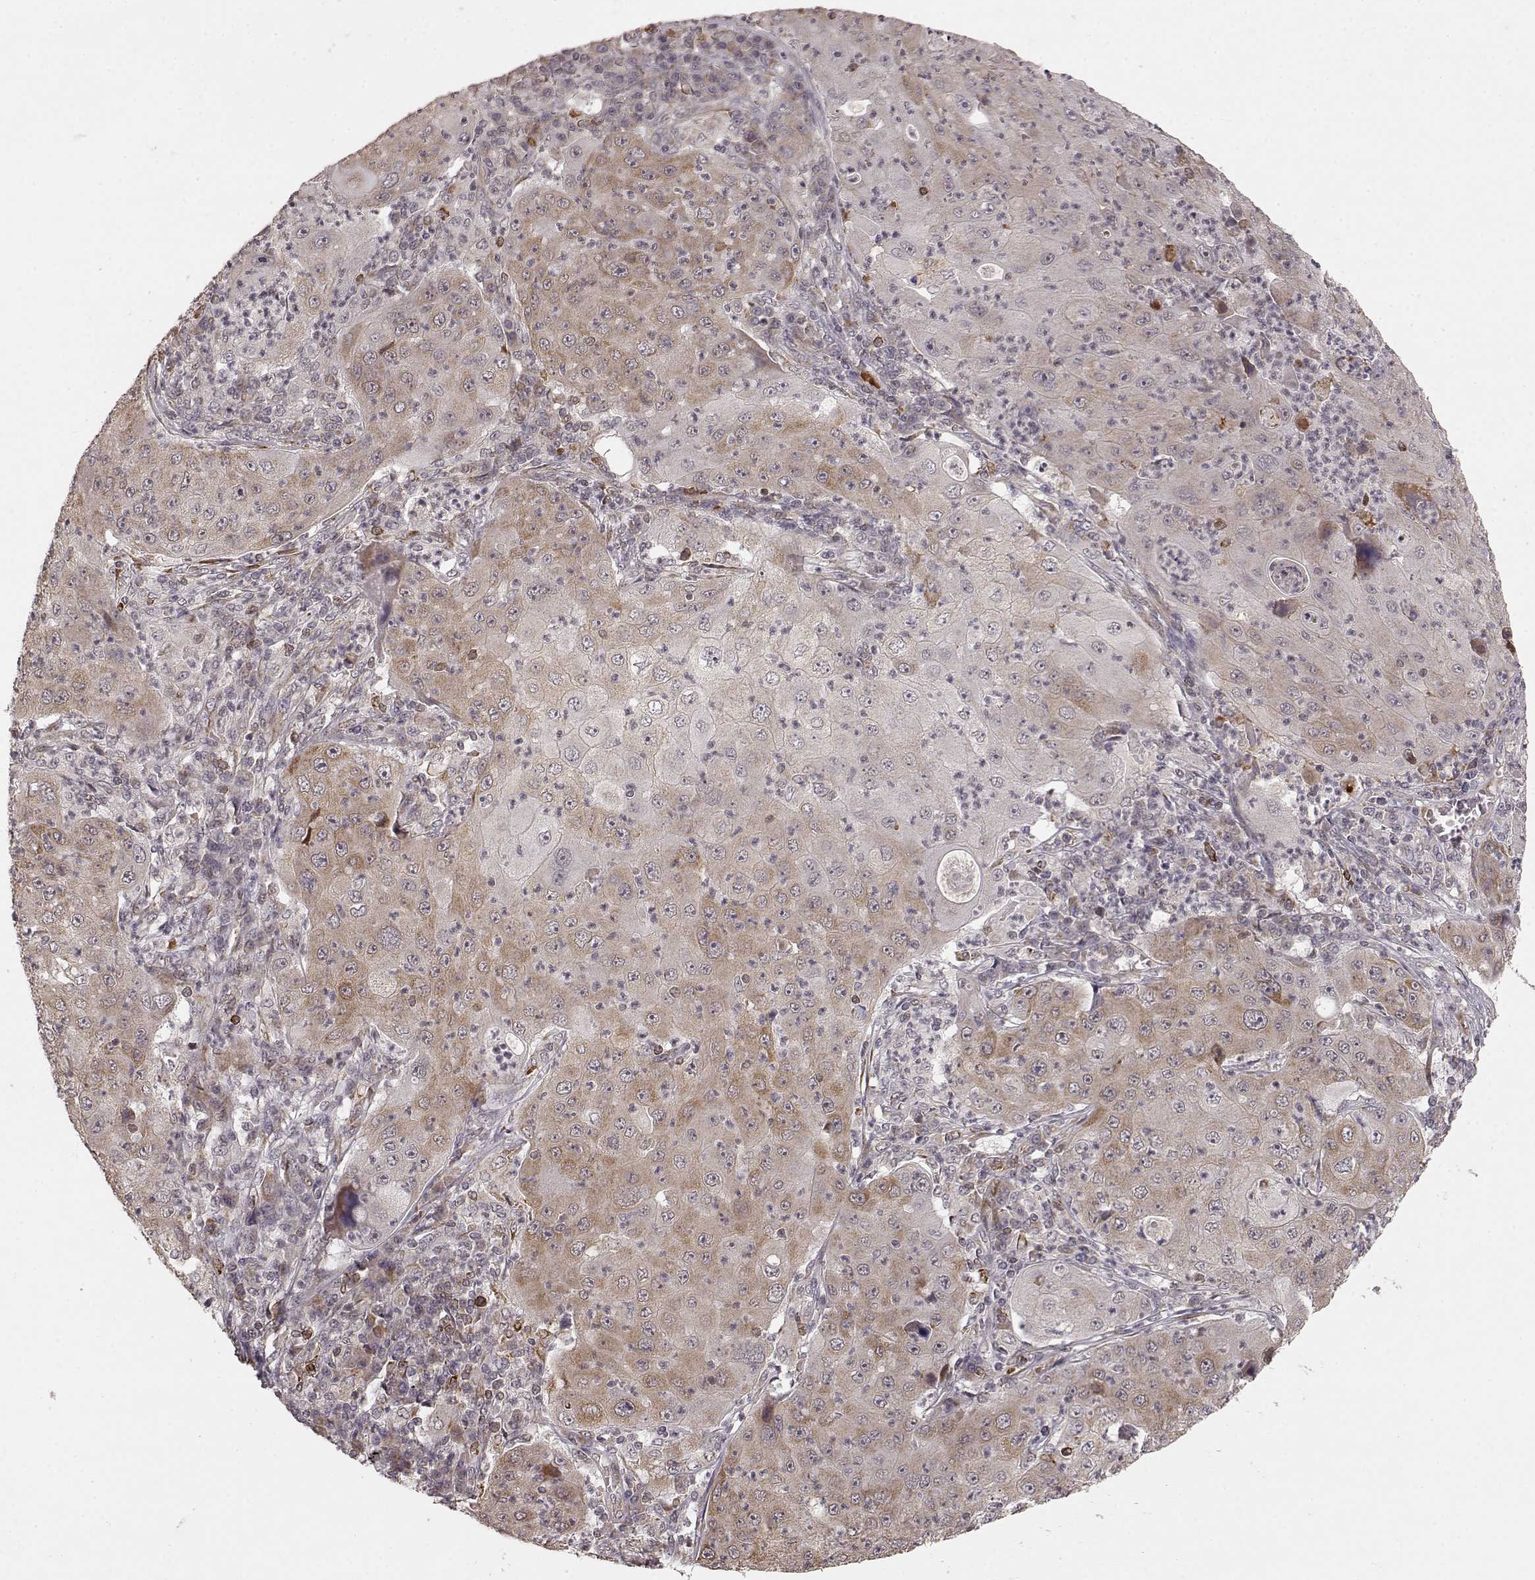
{"staining": {"intensity": "moderate", "quantity": ">75%", "location": "cytoplasmic/membranous"}, "tissue": "lung cancer", "cell_type": "Tumor cells", "image_type": "cancer", "snomed": [{"axis": "morphology", "description": "Squamous cell carcinoma, NOS"}, {"axis": "topography", "description": "Lung"}], "caption": "Immunohistochemistry (DAB (3,3'-diaminobenzidine)) staining of human lung cancer displays moderate cytoplasmic/membranous protein staining in about >75% of tumor cells.", "gene": "ELOVL5", "patient": {"sex": "female", "age": 59}}